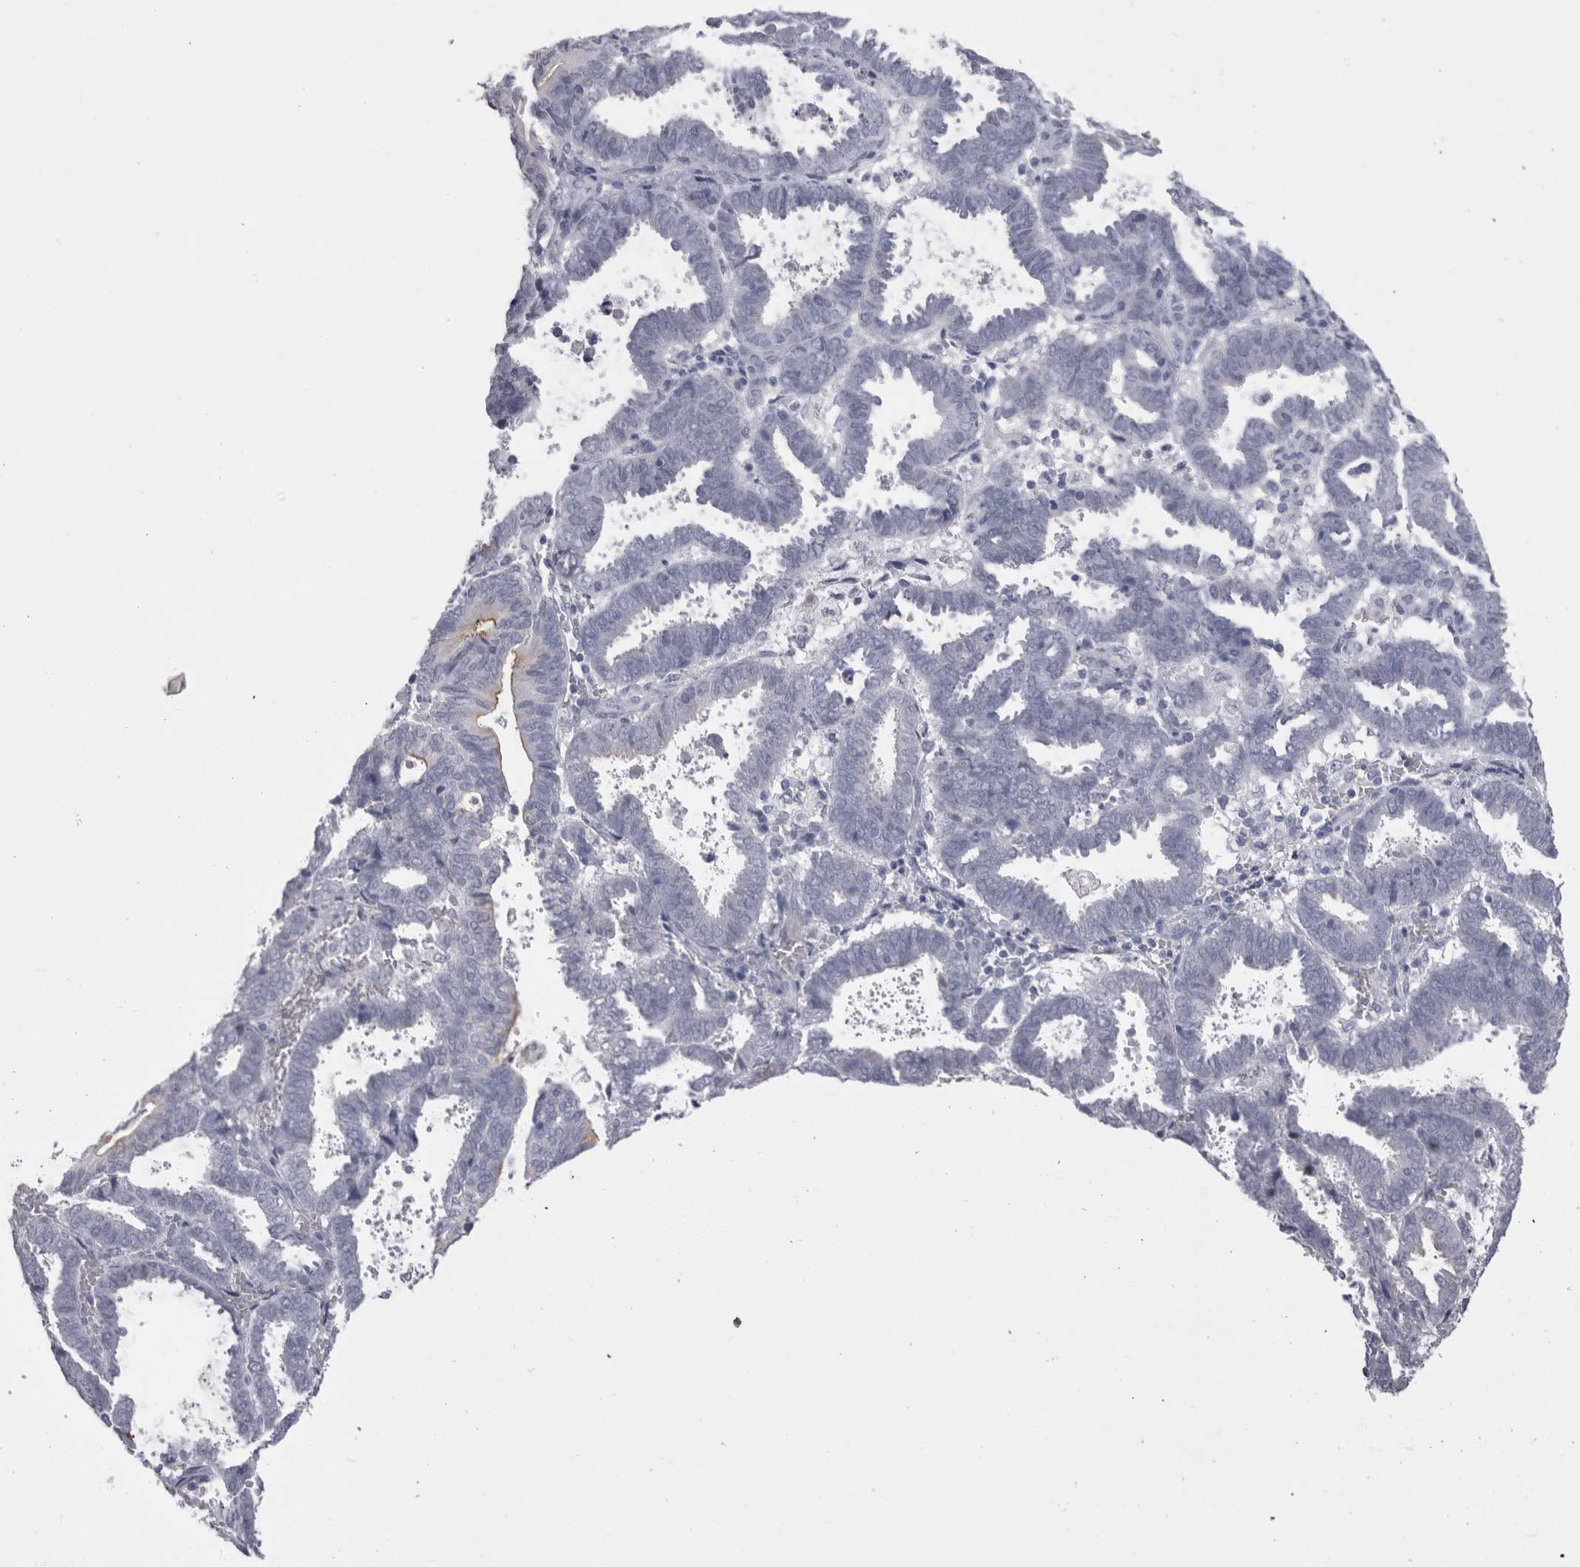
{"staining": {"intensity": "negative", "quantity": "none", "location": "none"}, "tissue": "endometrial cancer", "cell_type": "Tumor cells", "image_type": "cancer", "snomed": [{"axis": "morphology", "description": "Adenocarcinoma, NOS"}, {"axis": "topography", "description": "Uterus"}], "caption": "This is an immunohistochemistry (IHC) histopathology image of endometrial cancer (adenocarcinoma). There is no staining in tumor cells.", "gene": "CDHR5", "patient": {"sex": "female", "age": 83}}